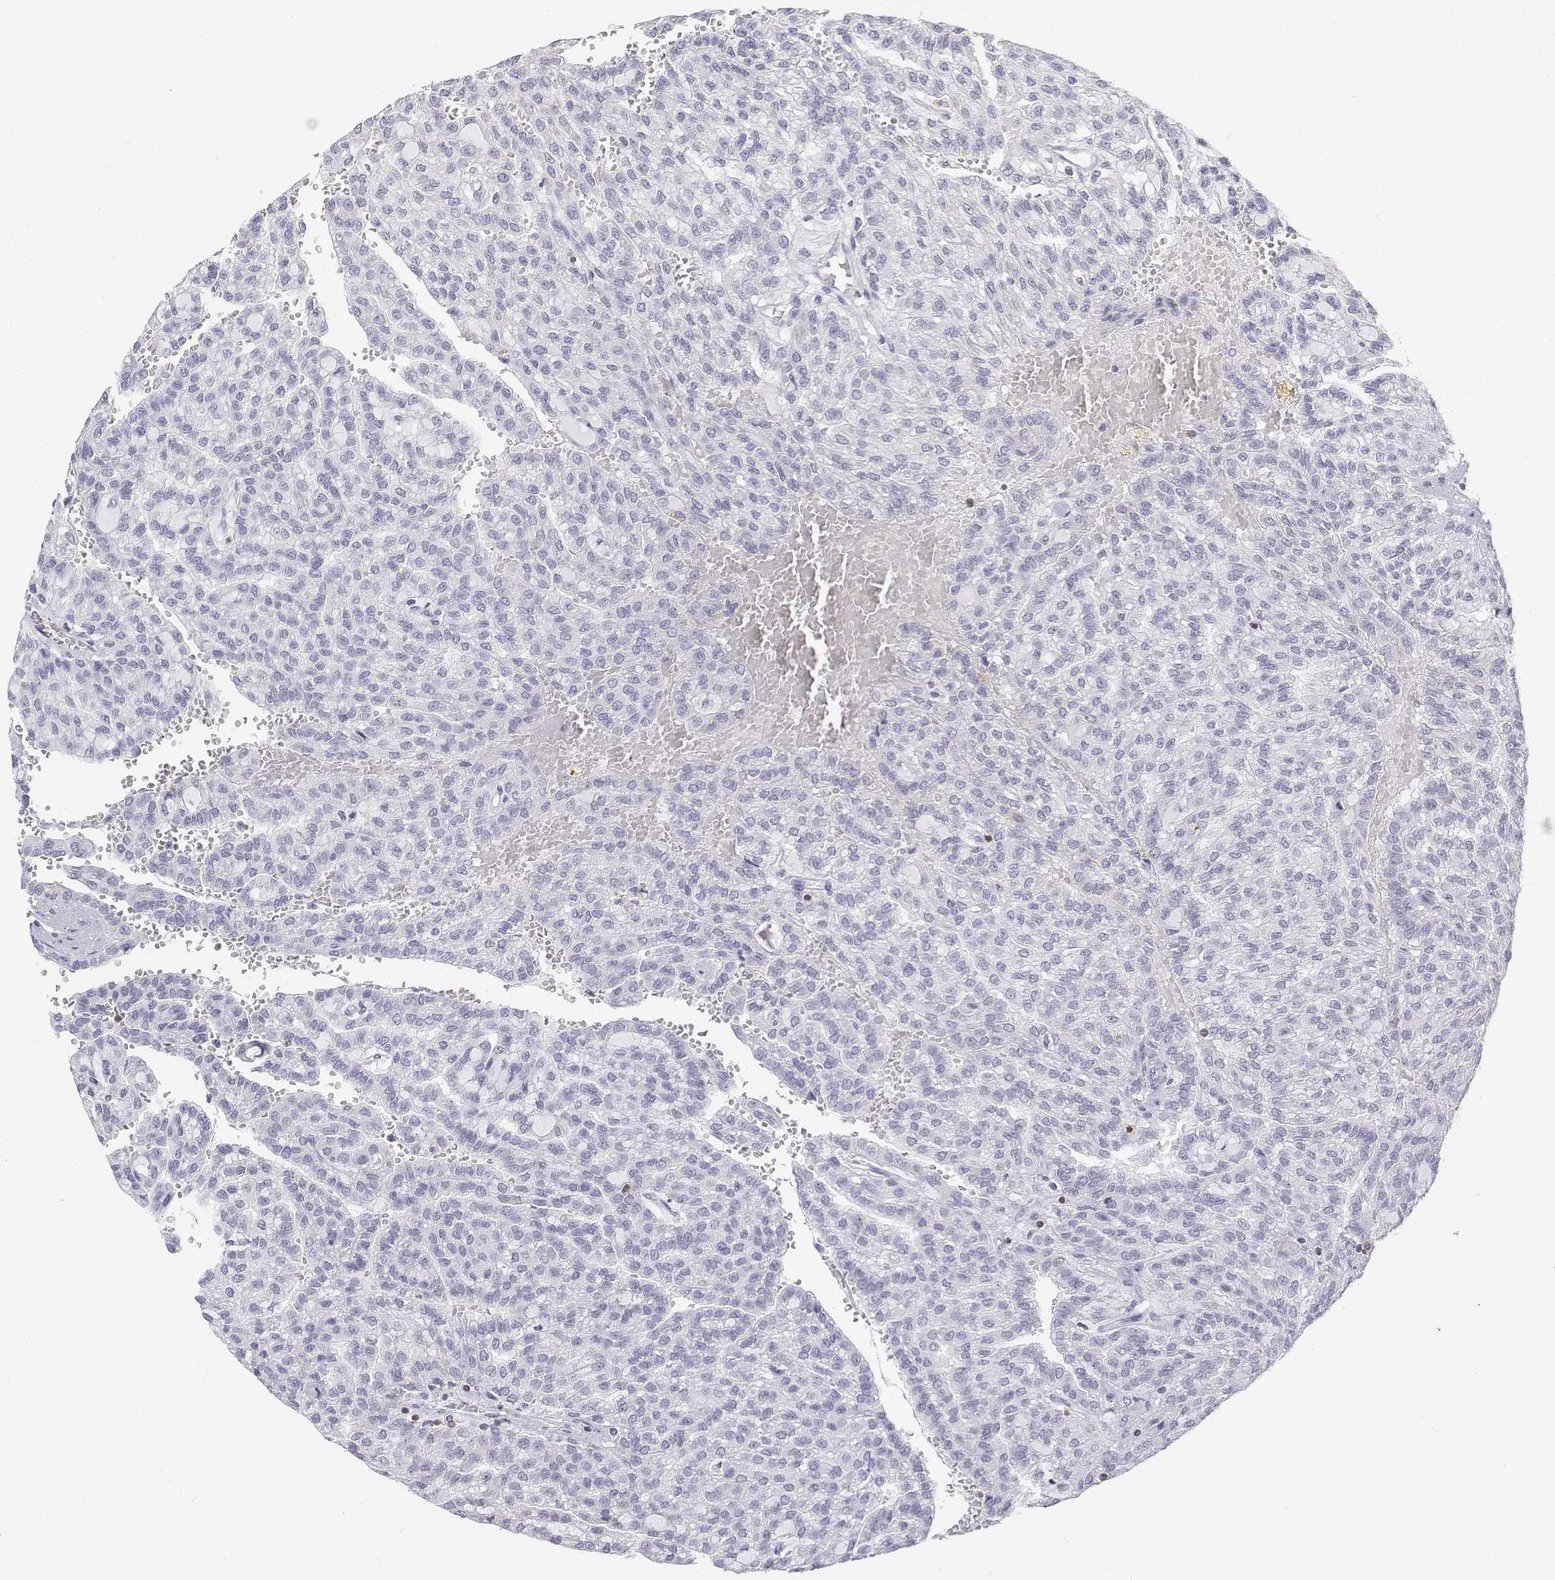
{"staining": {"intensity": "negative", "quantity": "none", "location": "none"}, "tissue": "renal cancer", "cell_type": "Tumor cells", "image_type": "cancer", "snomed": [{"axis": "morphology", "description": "Adenocarcinoma, NOS"}, {"axis": "topography", "description": "Kidney"}], "caption": "Renal cancer was stained to show a protein in brown. There is no significant staining in tumor cells.", "gene": "CD3E", "patient": {"sex": "male", "age": 63}}